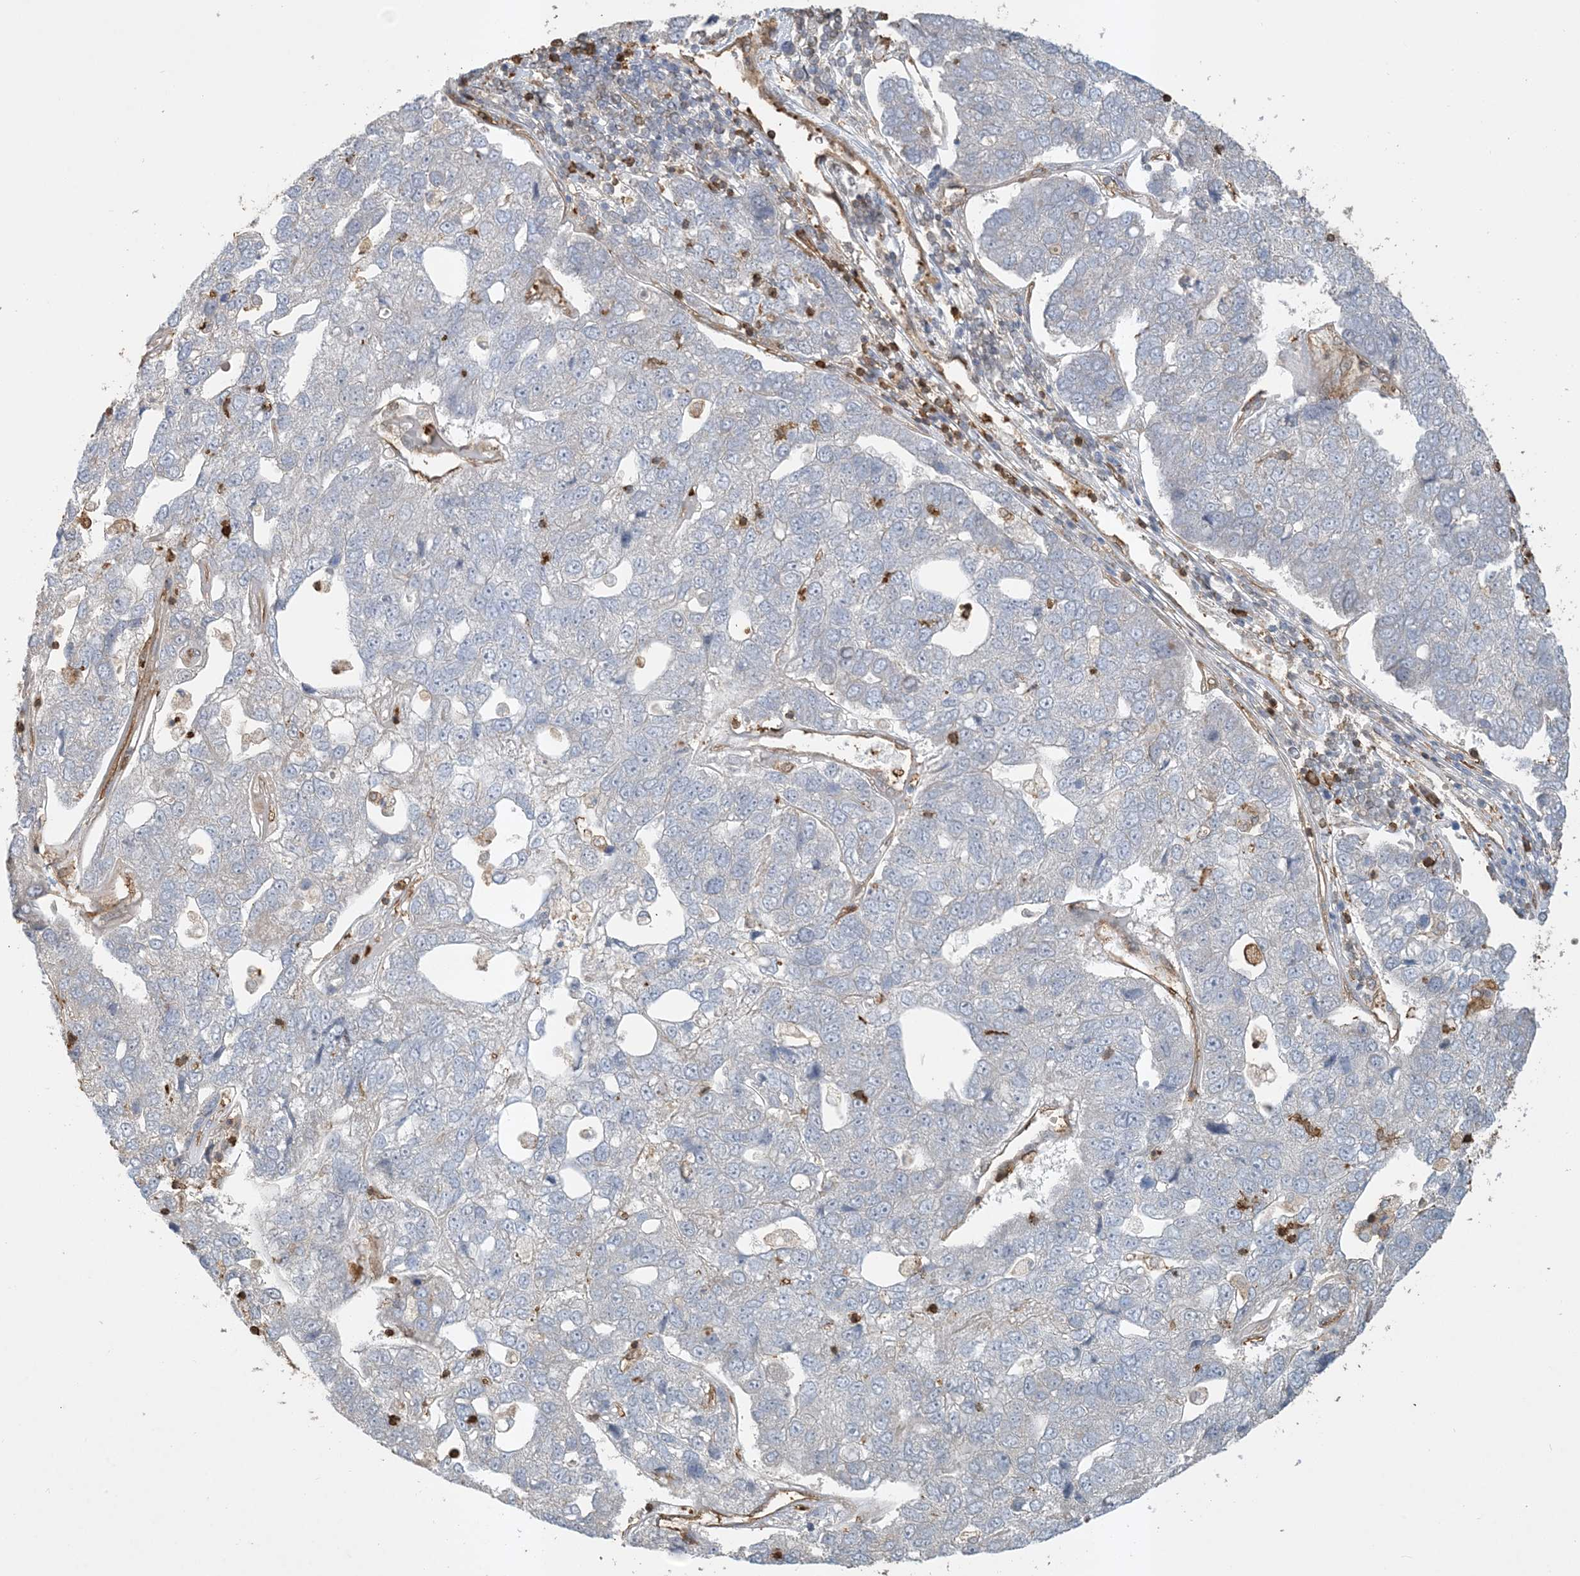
{"staining": {"intensity": "negative", "quantity": "none", "location": "none"}, "tissue": "pancreatic cancer", "cell_type": "Tumor cells", "image_type": "cancer", "snomed": [{"axis": "morphology", "description": "Adenocarcinoma, NOS"}, {"axis": "topography", "description": "Pancreas"}], "caption": "Tumor cells are negative for protein expression in human pancreatic cancer (adenocarcinoma).", "gene": "TMSB4X", "patient": {"sex": "female", "age": 61}}